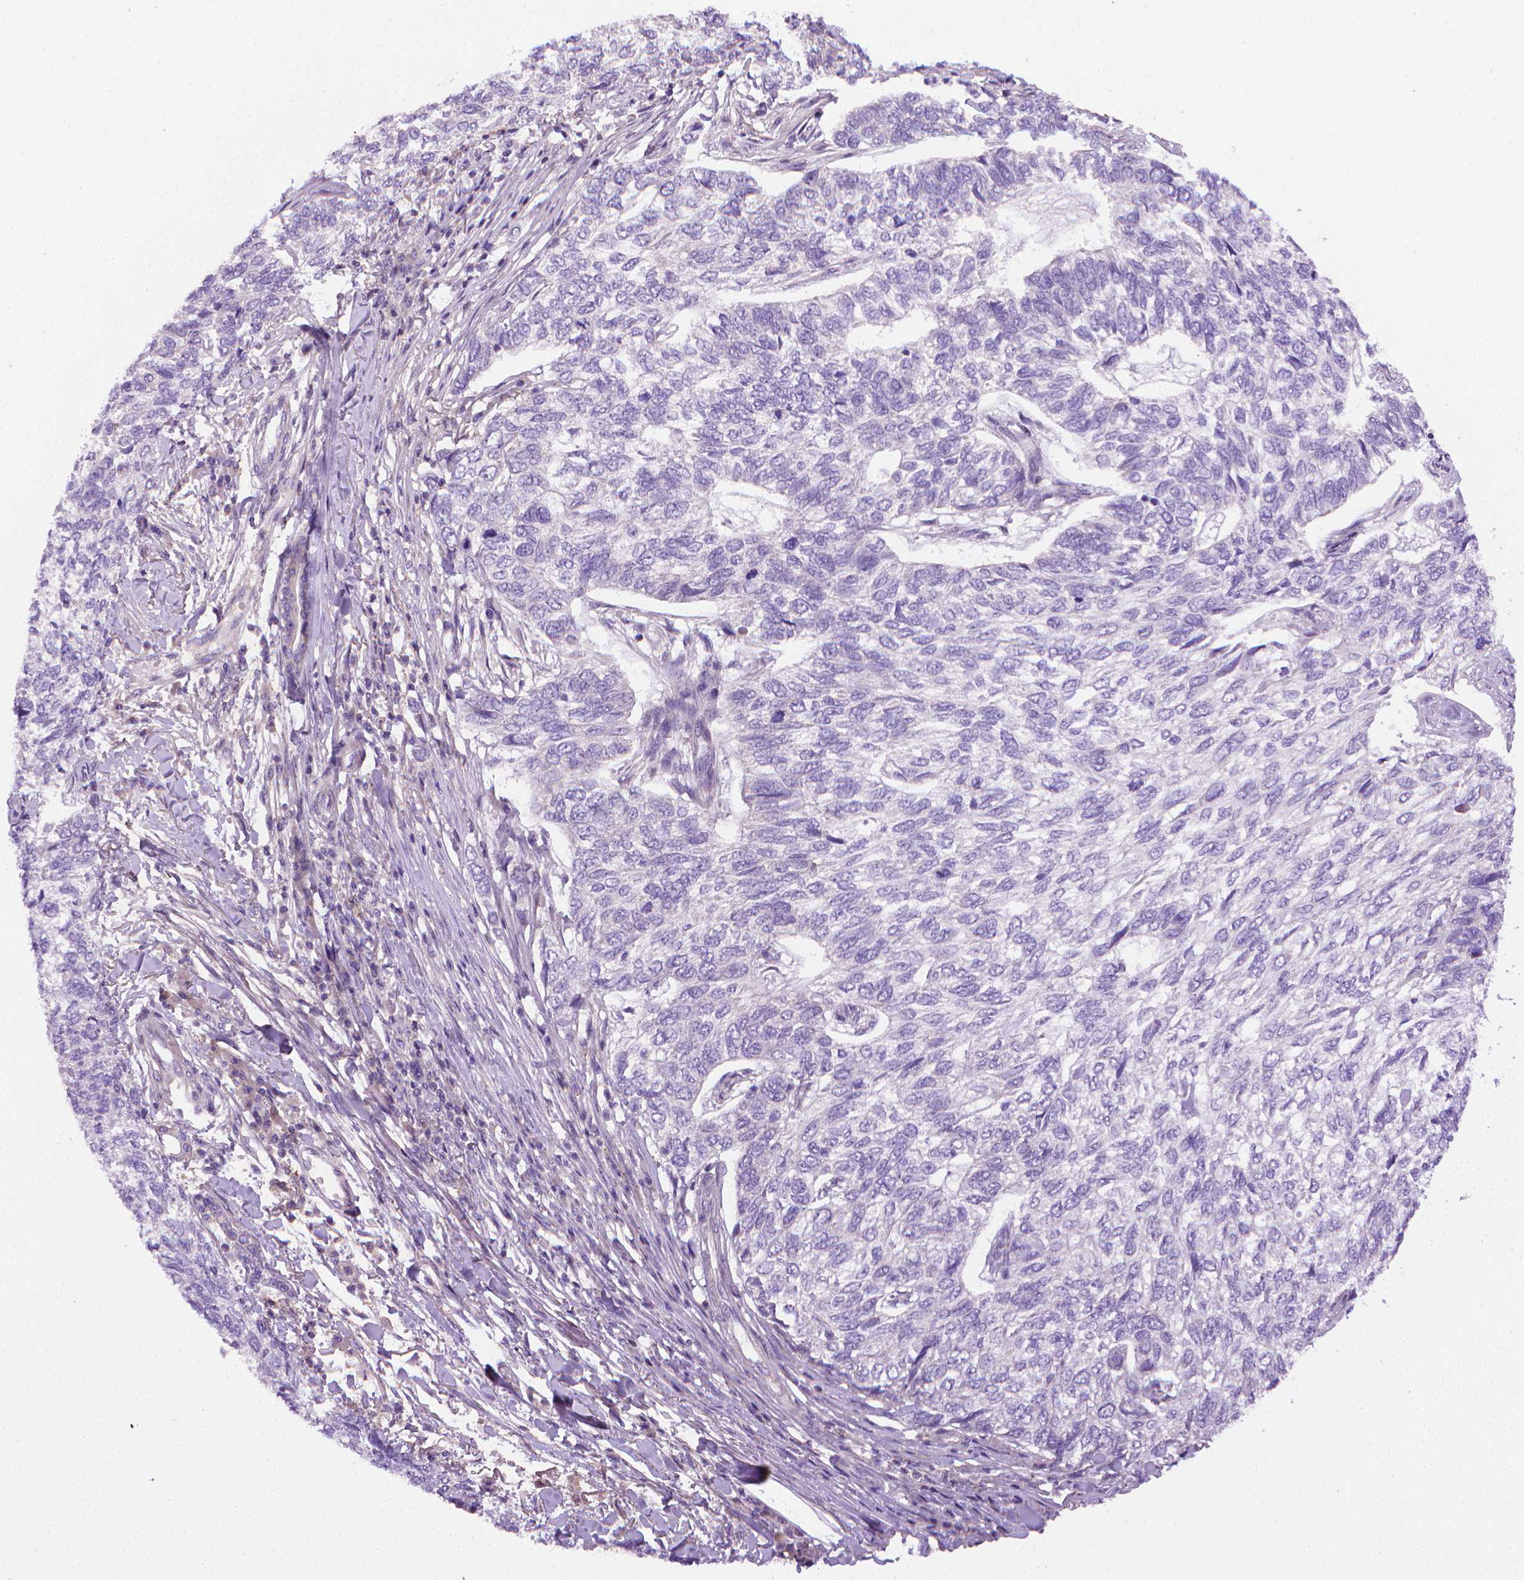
{"staining": {"intensity": "negative", "quantity": "none", "location": "none"}, "tissue": "skin cancer", "cell_type": "Tumor cells", "image_type": "cancer", "snomed": [{"axis": "morphology", "description": "Basal cell carcinoma"}, {"axis": "topography", "description": "Skin"}], "caption": "The image demonstrates no significant staining in tumor cells of skin cancer.", "gene": "SLC51B", "patient": {"sex": "female", "age": 65}}